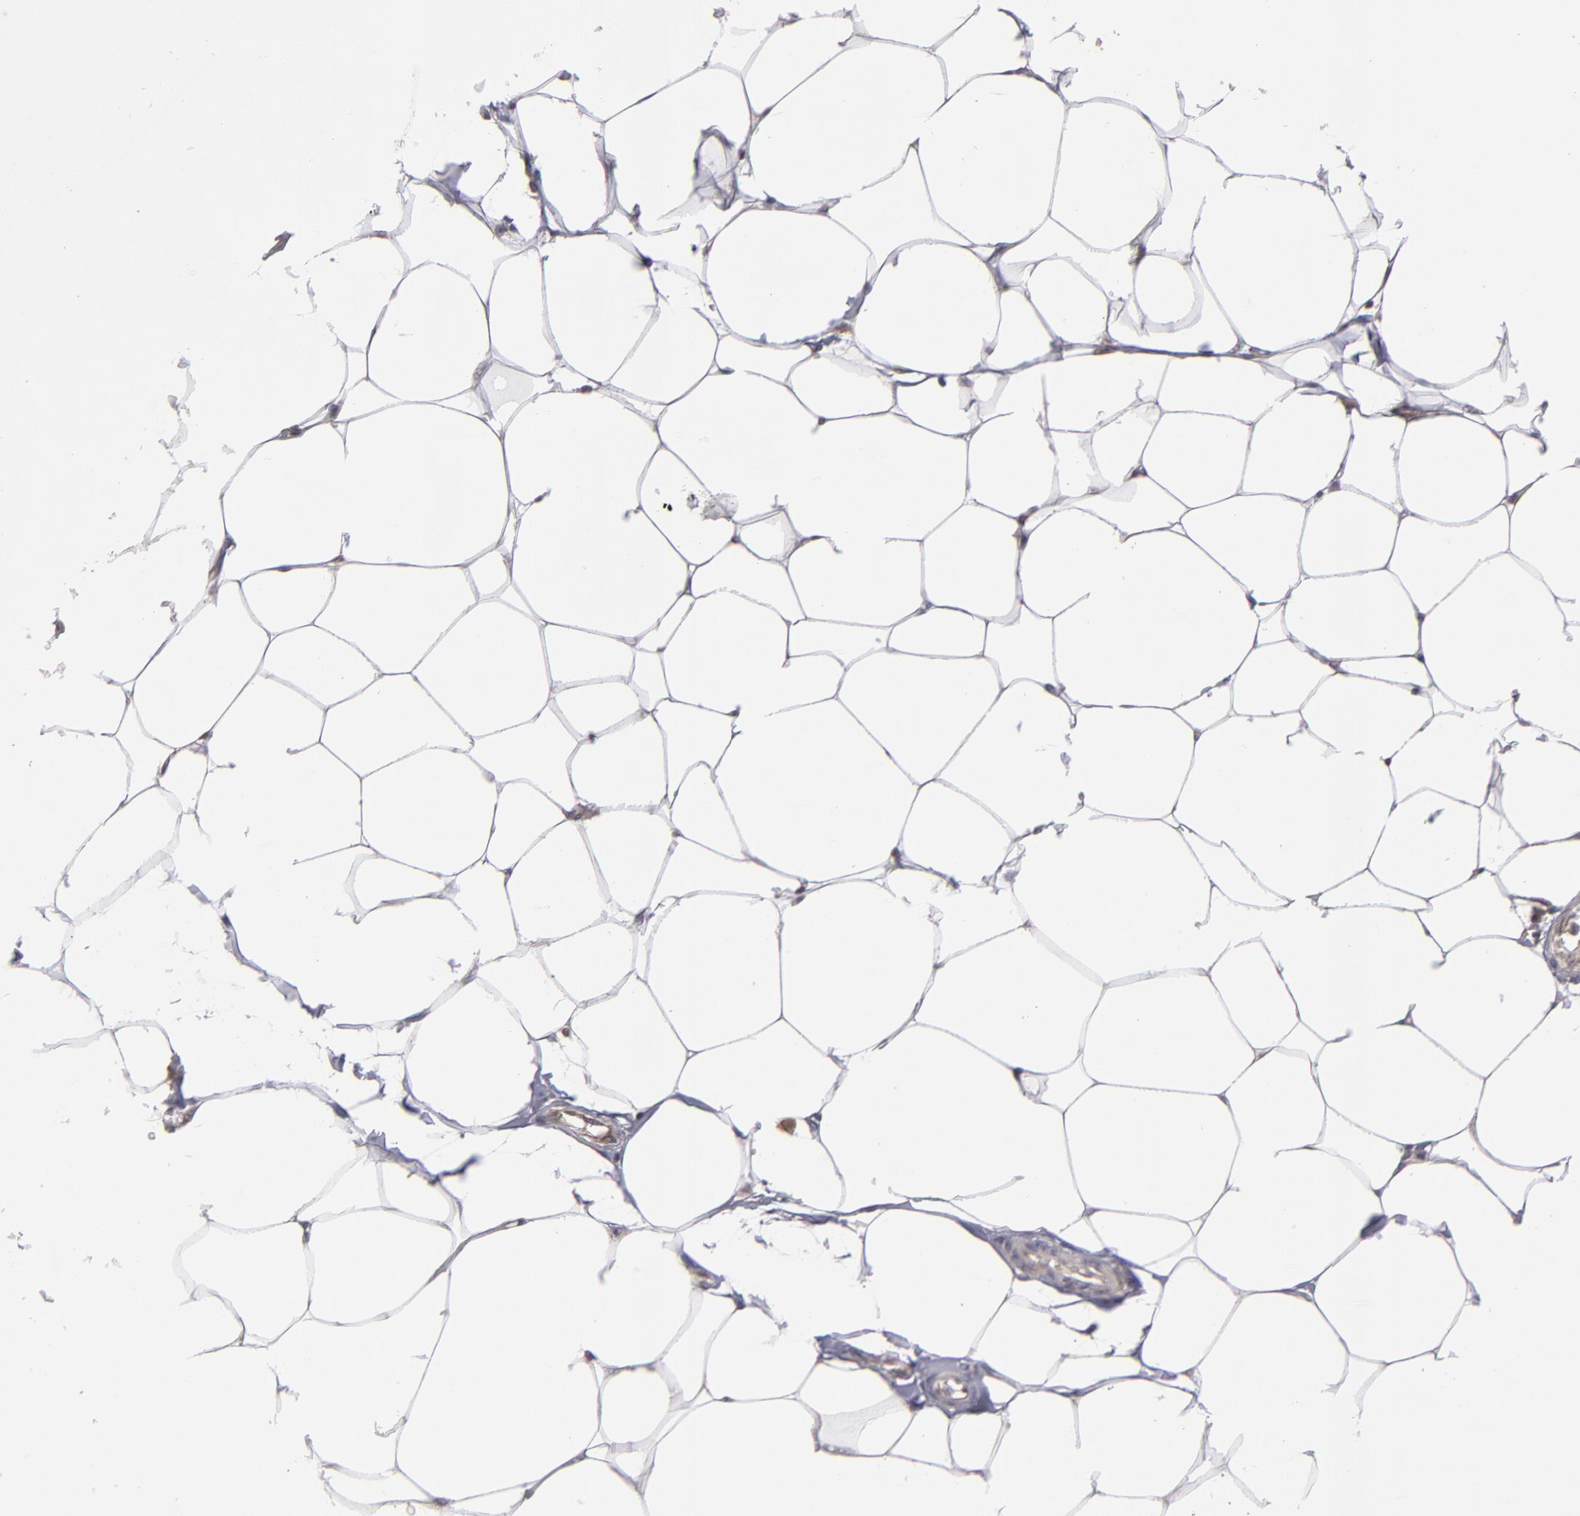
{"staining": {"intensity": "negative", "quantity": "none", "location": "none"}, "tissue": "adipose tissue", "cell_type": "Adipocytes", "image_type": "normal", "snomed": [{"axis": "morphology", "description": "Normal tissue, NOS"}, {"axis": "morphology", "description": "Adenocarcinoma, NOS"}, {"axis": "topography", "description": "Colon"}, {"axis": "topography", "description": "Peripheral nerve tissue"}], "caption": "High power microscopy image of an immunohistochemistry image of benign adipose tissue, revealing no significant staining in adipocytes.", "gene": "CTSO", "patient": {"sex": "male", "age": 14}}